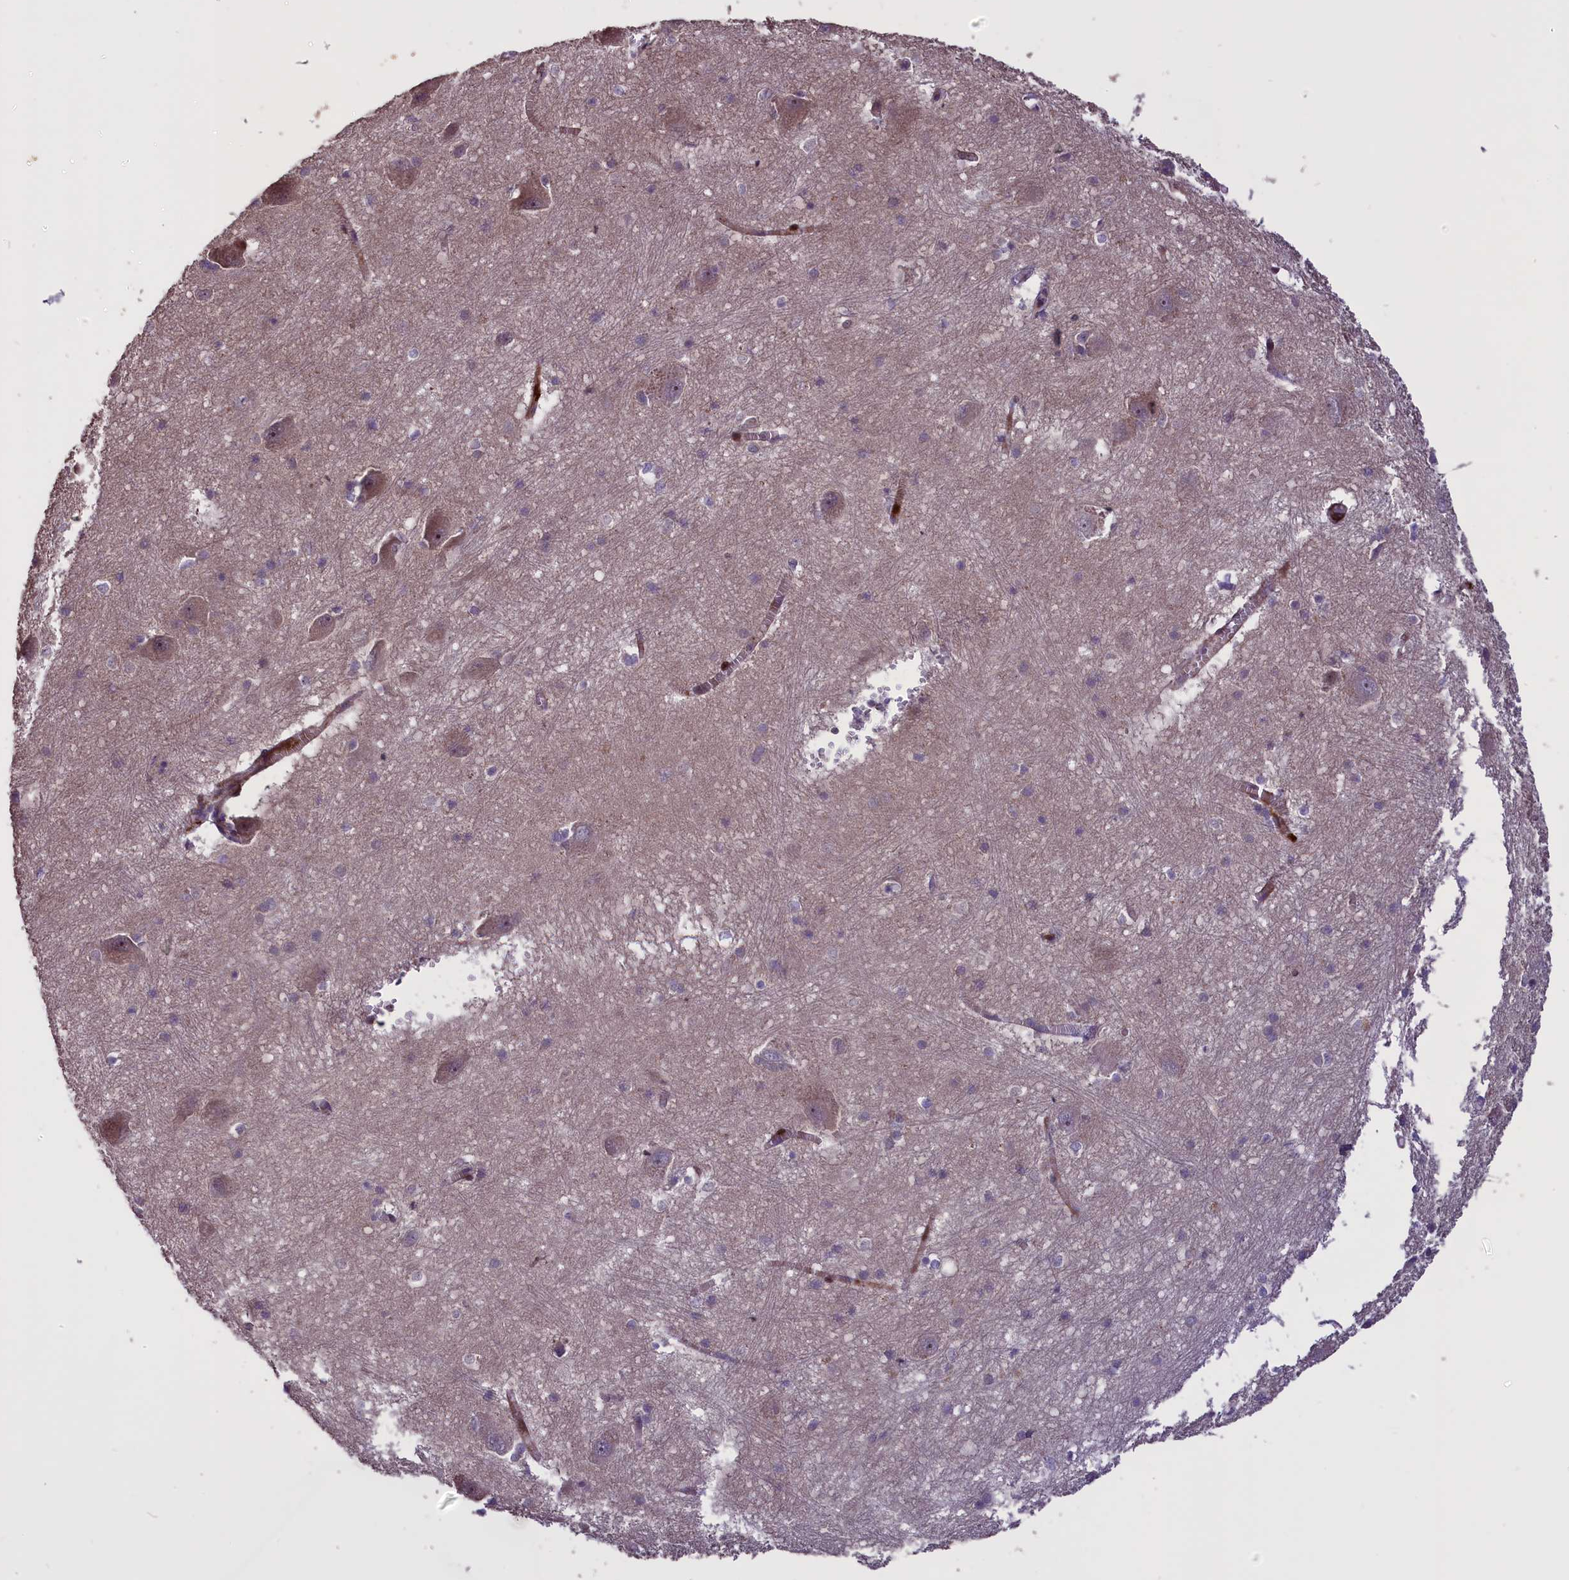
{"staining": {"intensity": "negative", "quantity": "none", "location": "none"}, "tissue": "caudate", "cell_type": "Glial cells", "image_type": "normal", "snomed": [{"axis": "morphology", "description": "Normal tissue, NOS"}, {"axis": "topography", "description": "Lateral ventricle wall"}], "caption": "Glial cells show no significant protein staining in benign caudate.", "gene": "ENHO", "patient": {"sex": "male", "age": 37}}